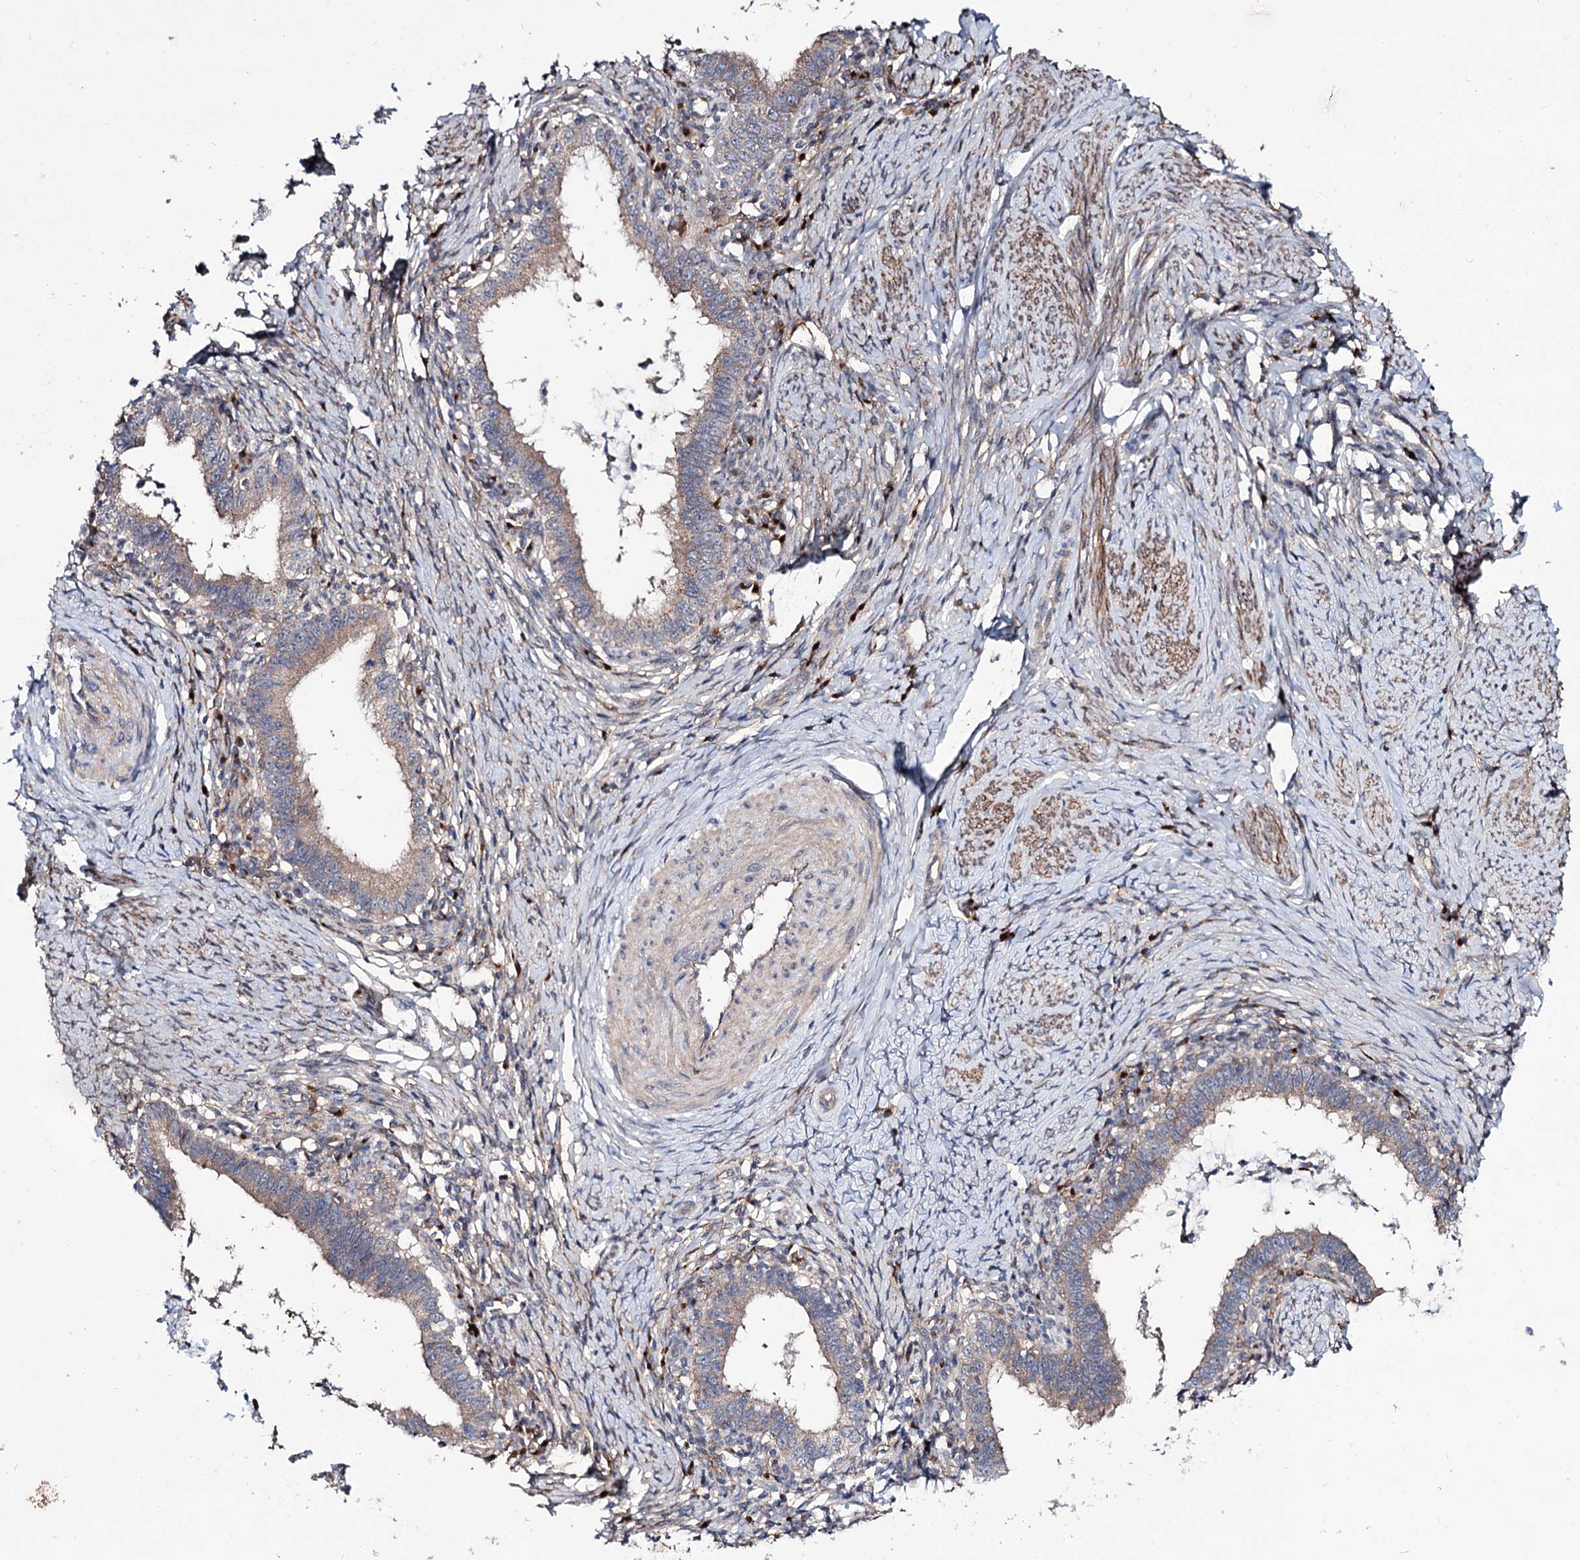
{"staining": {"intensity": "moderate", "quantity": ">75%", "location": "cytoplasmic/membranous"}, "tissue": "cervical cancer", "cell_type": "Tumor cells", "image_type": "cancer", "snomed": [{"axis": "morphology", "description": "Adenocarcinoma, NOS"}, {"axis": "topography", "description": "Cervix"}], "caption": "This is an image of immunohistochemistry (IHC) staining of adenocarcinoma (cervical), which shows moderate positivity in the cytoplasmic/membranous of tumor cells.", "gene": "SEC24A", "patient": {"sex": "female", "age": 36}}